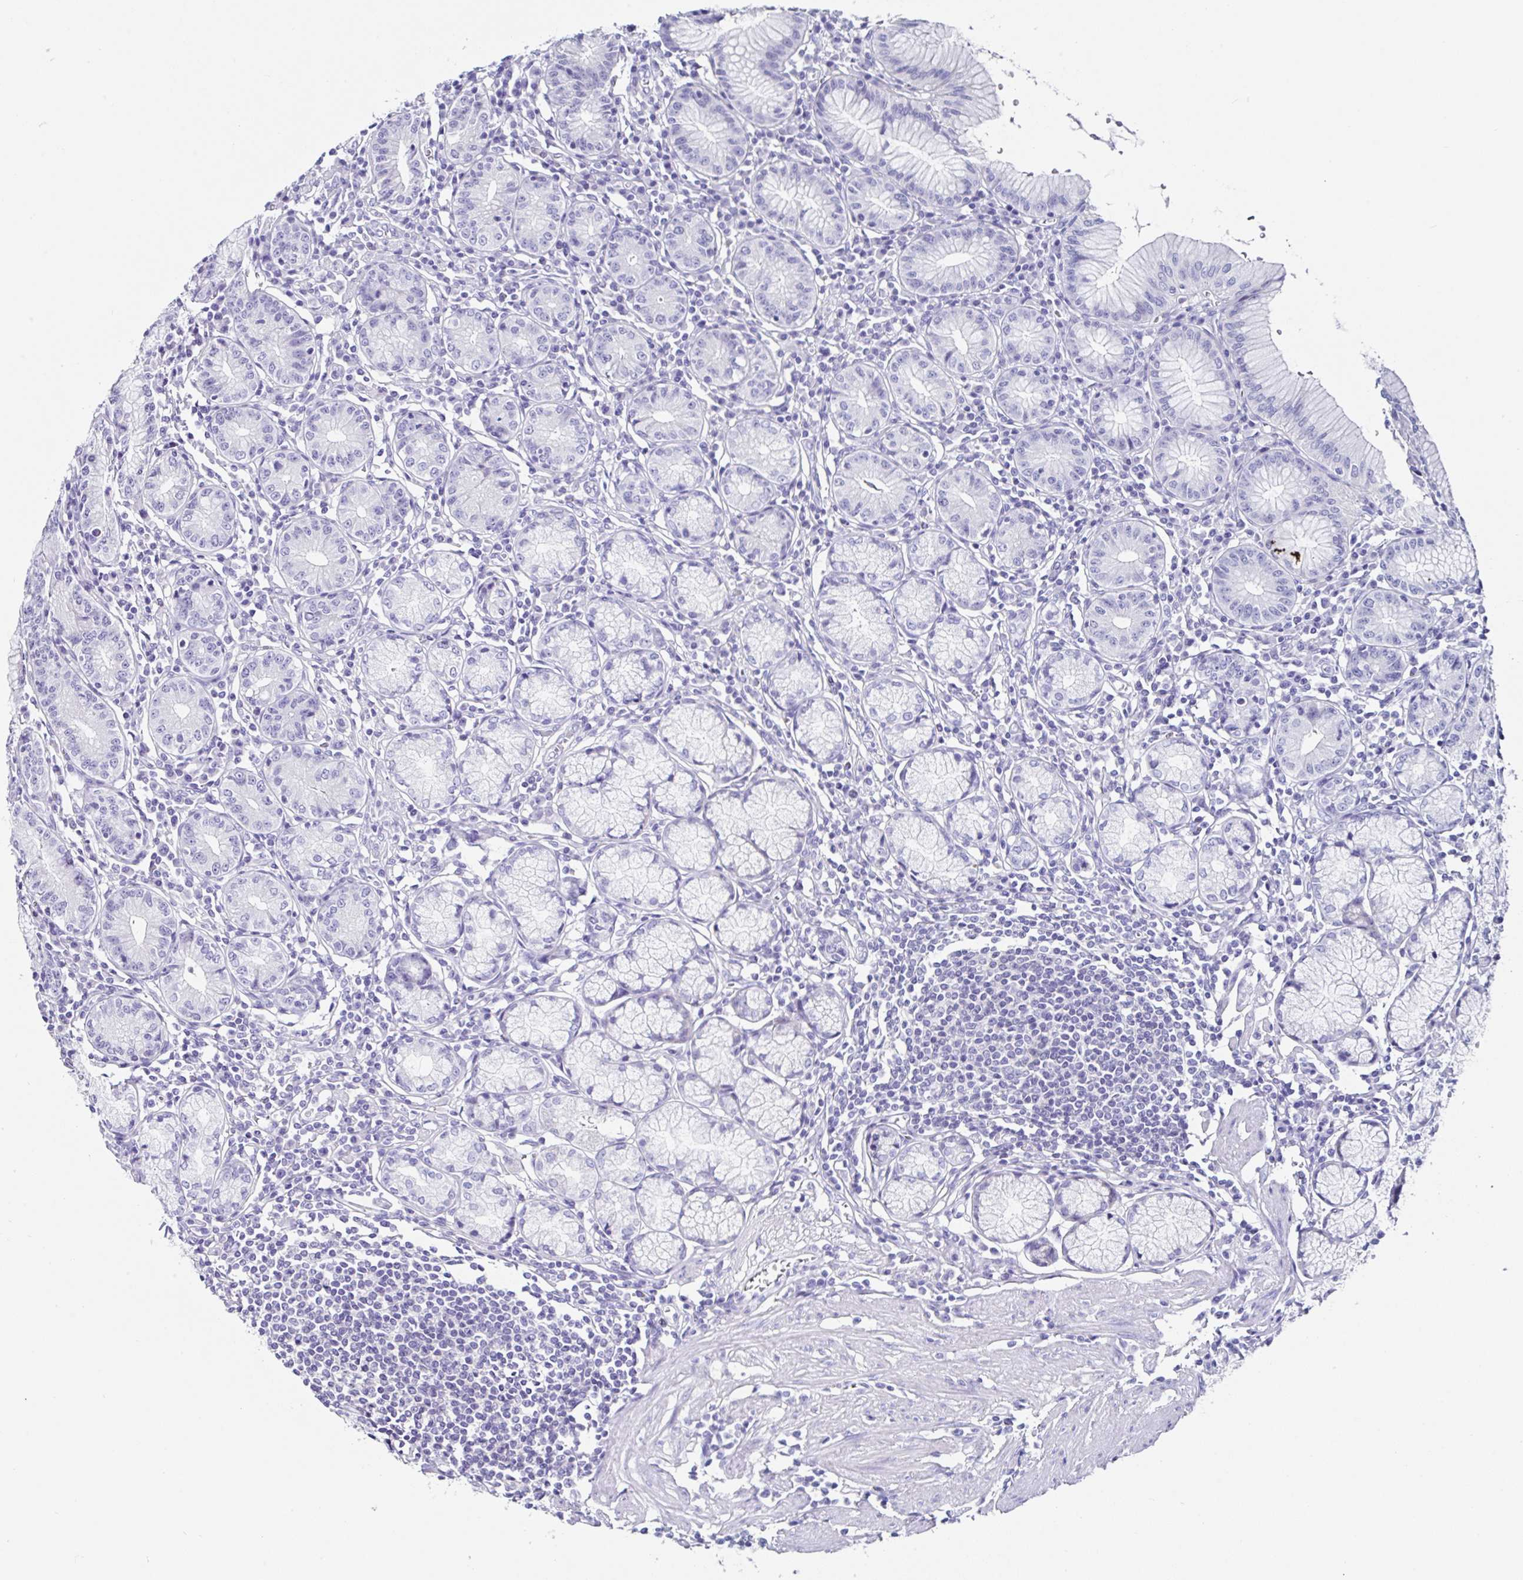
{"staining": {"intensity": "negative", "quantity": "none", "location": "none"}, "tissue": "stomach", "cell_type": "Glandular cells", "image_type": "normal", "snomed": [{"axis": "morphology", "description": "Normal tissue, NOS"}, {"axis": "topography", "description": "Stomach"}], "caption": "Immunohistochemistry (IHC) micrograph of normal stomach stained for a protein (brown), which reveals no positivity in glandular cells. (DAB (3,3'-diaminobenzidine) immunohistochemistry with hematoxylin counter stain).", "gene": "UGT3A1", "patient": {"sex": "male", "age": 55}}